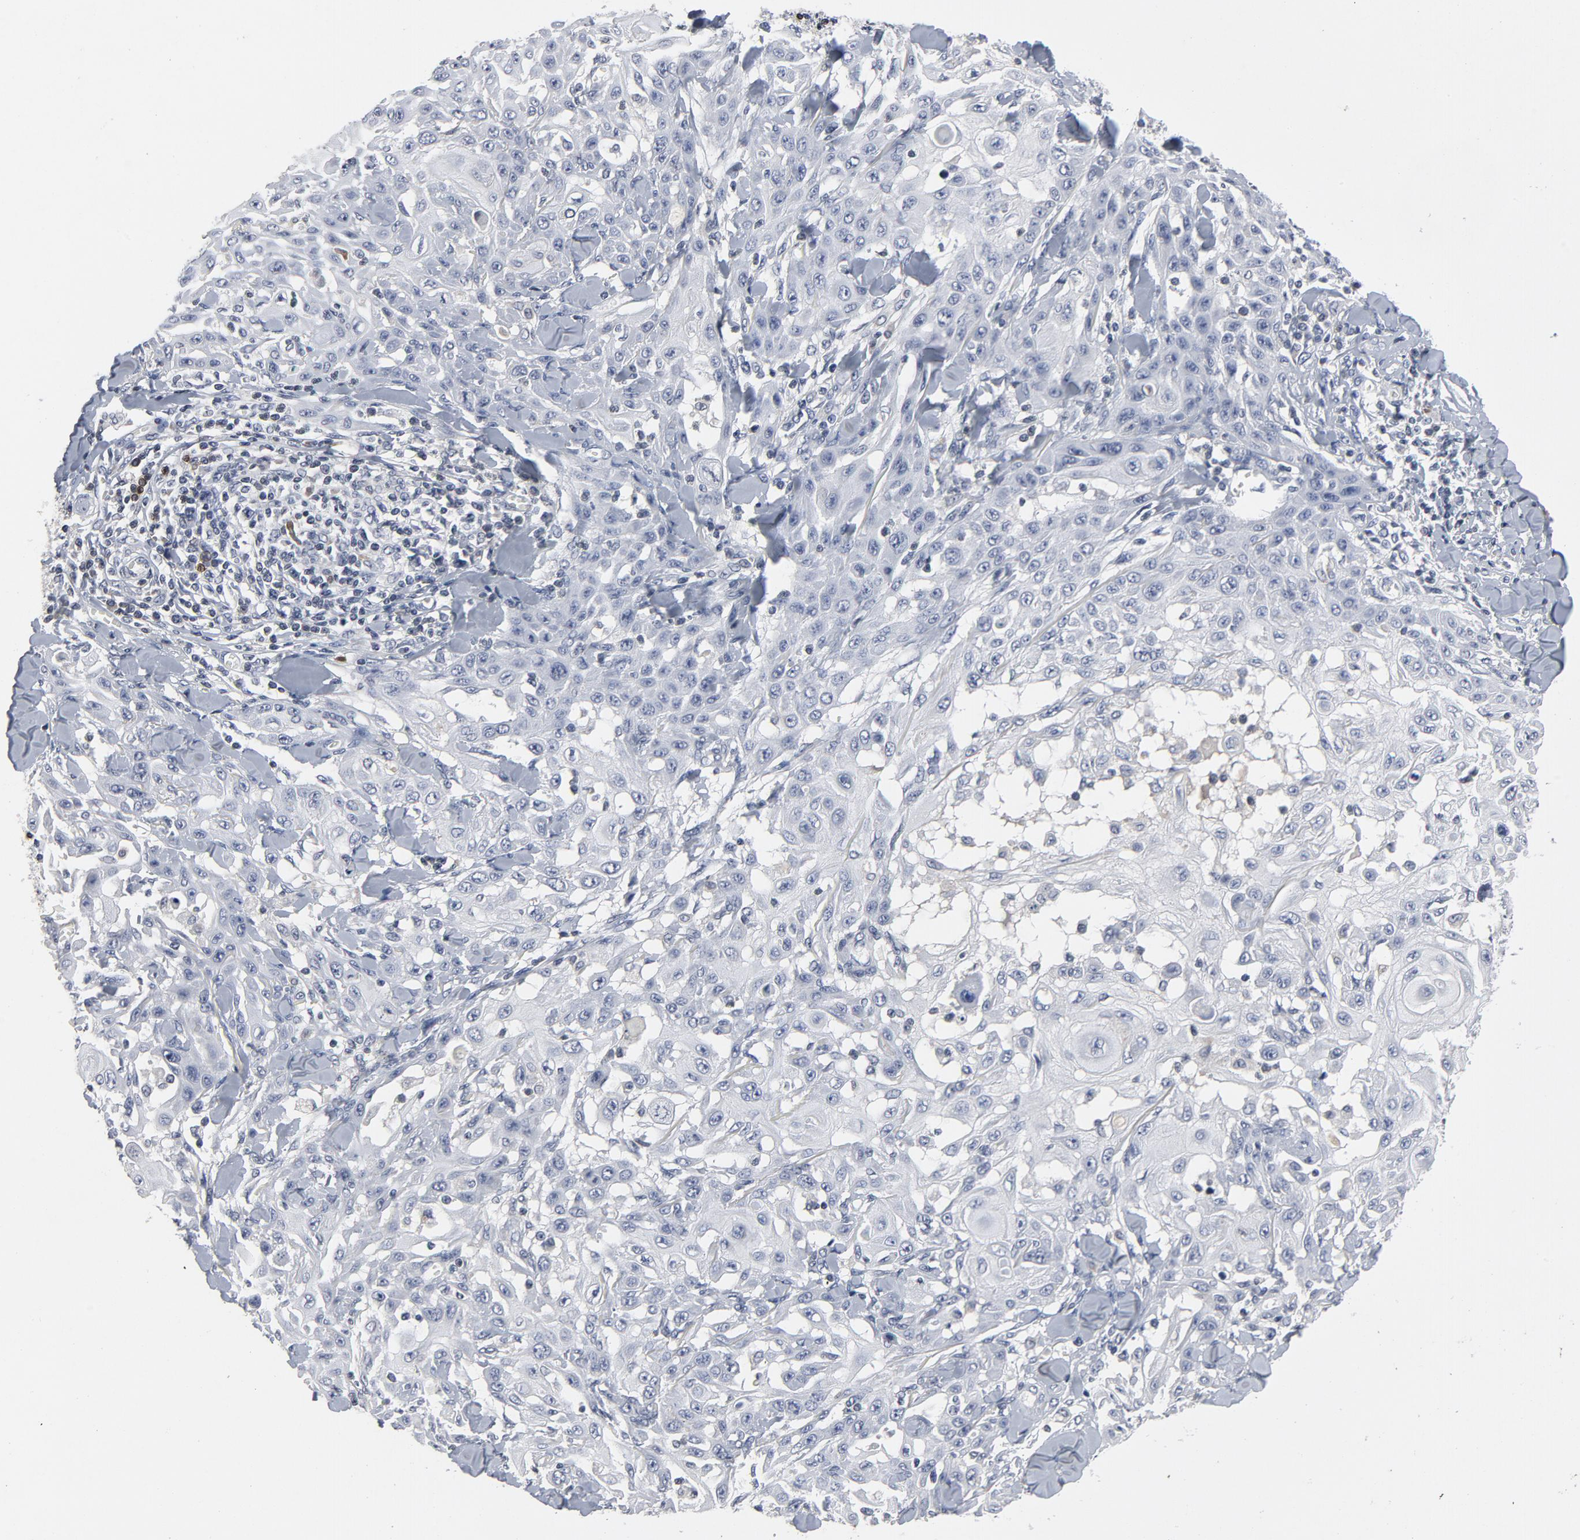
{"staining": {"intensity": "negative", "quantity": "none", "location": "none"}, "tissue": "skin cancer", "cell_type": "Tumor cells", "image_type": "cancer", "snomed": [{"axis": "morphology", "description": "Squamous cell carcinoma, NOS"}, {"axis": "topography", "description": "Skin"}], "caption": "Immunohistochemistry image of neoplastic tissue: squamous cell carcinoma (skin) stained with DAB shows no significant protein expression in tumor cells. (IHC, brightfield microscopy, high magnification).", "gene": "TCL1A", "patient": {"sex": "male", "age": 24}}